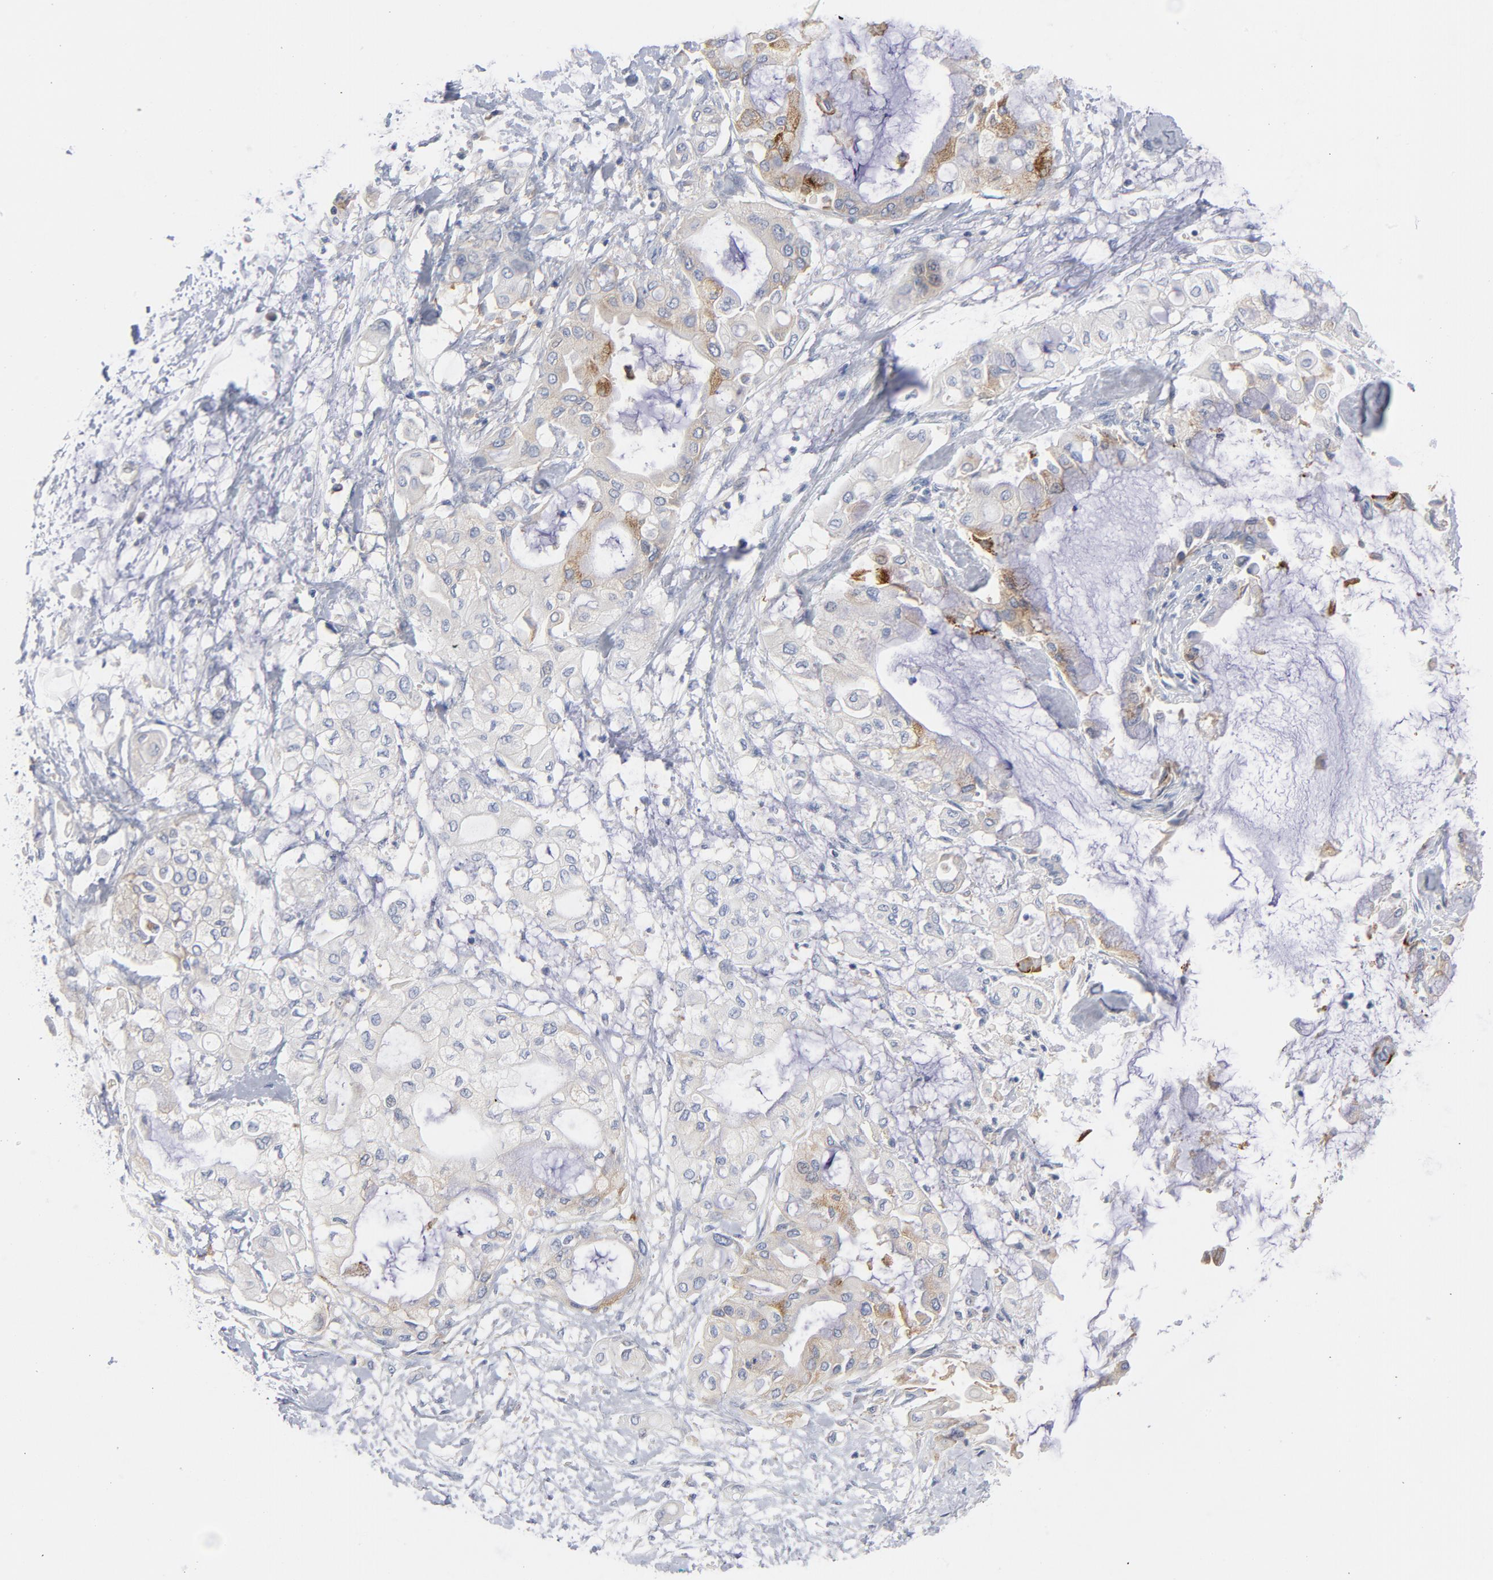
{"staining": {"intensity": "moderate", "quantity": "<25%", "location": "cytoplasmic/membranous"}, "tissue": "pancreatic cancer", "cell_type": "Tumor cells", "image_type": "cancer", "snomed": [{"axis": "morphology", "description": "Adenocarcinoma, NOS"}, {"axis": "morphology", "description": "Adenocarcinoma, metastatic, NOS"}, {"axis": "topography", "description": "Lymph node"}, {"axis": "topography", "description": "Pancreas"}, {"axis": "topography", "description": "Duodenum"}], "caption": "Tumor cells exhibit low levels of moderate cytoplasmic/membranous positivity in approximately <25% of cells in human pancreatic metastatic adenocarcinoma. (DAB (3,3'-diaminobenzidine) IHC, brown staining for protein, blue staining for nuclei).", "gene": "CD86", "patient": {"sex": "female", "age": 64}}